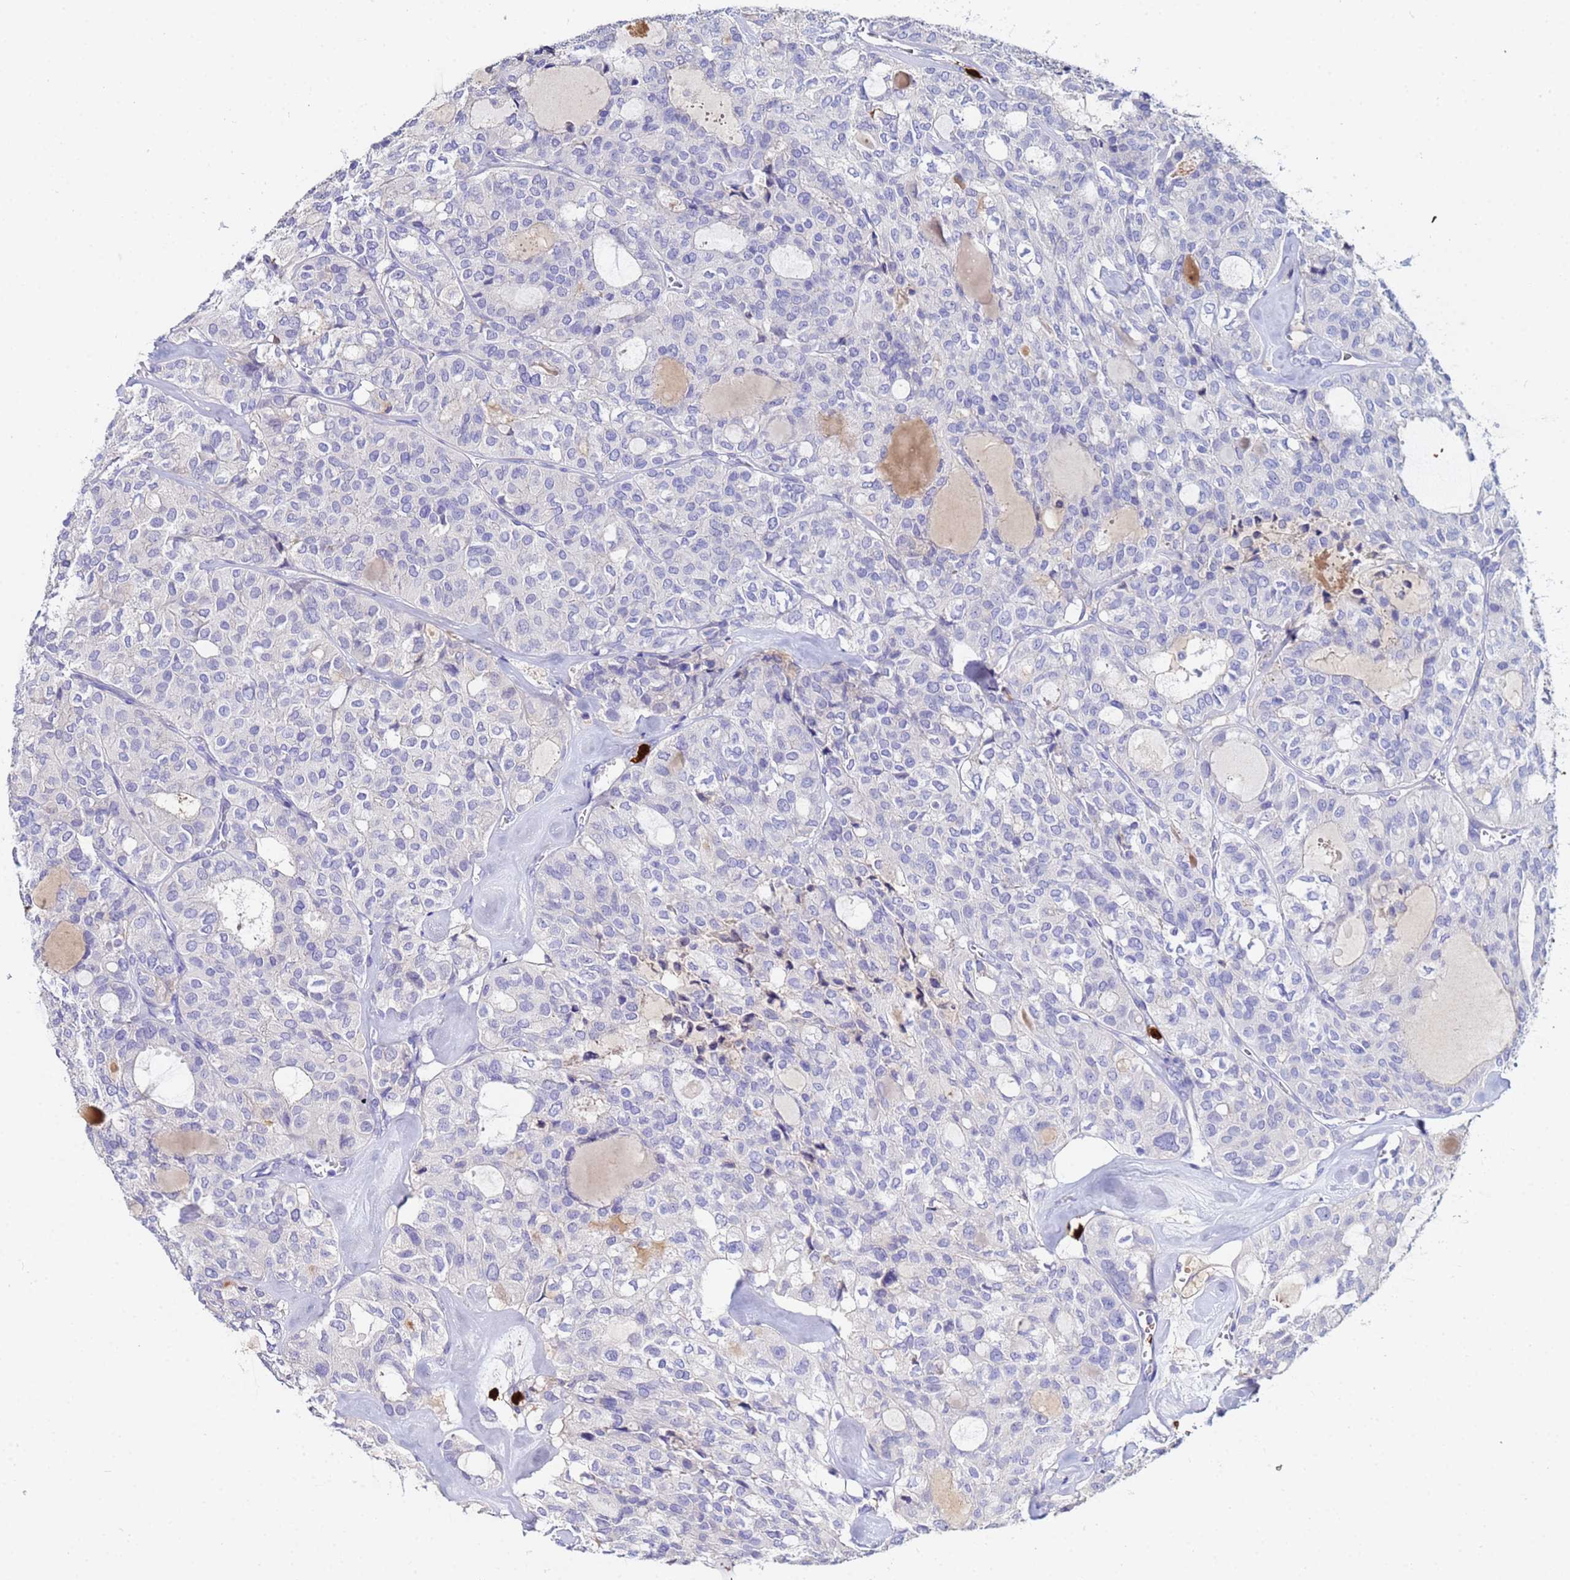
{"staining": {"intensity": "negative", "quantity": "none", "location": "none"}, "tissue": "thyroid cancer", "cell_type": "Tumor cells", "image_type": "cancer", "snomed": [{"axis": "morphology", "description": "Follicular adenoma carcinoma, NOS"}, {"axis": "topography", "description": "Thyroid gland"}], "caption": "Immunohistochemistry (IHC) histopathology image of human thyroid cancer stained for a protein (brown), which reveals no expression in tumor cells.", "gene": "TUBAL3", "patient": {"sex": "male", "age": 75}}